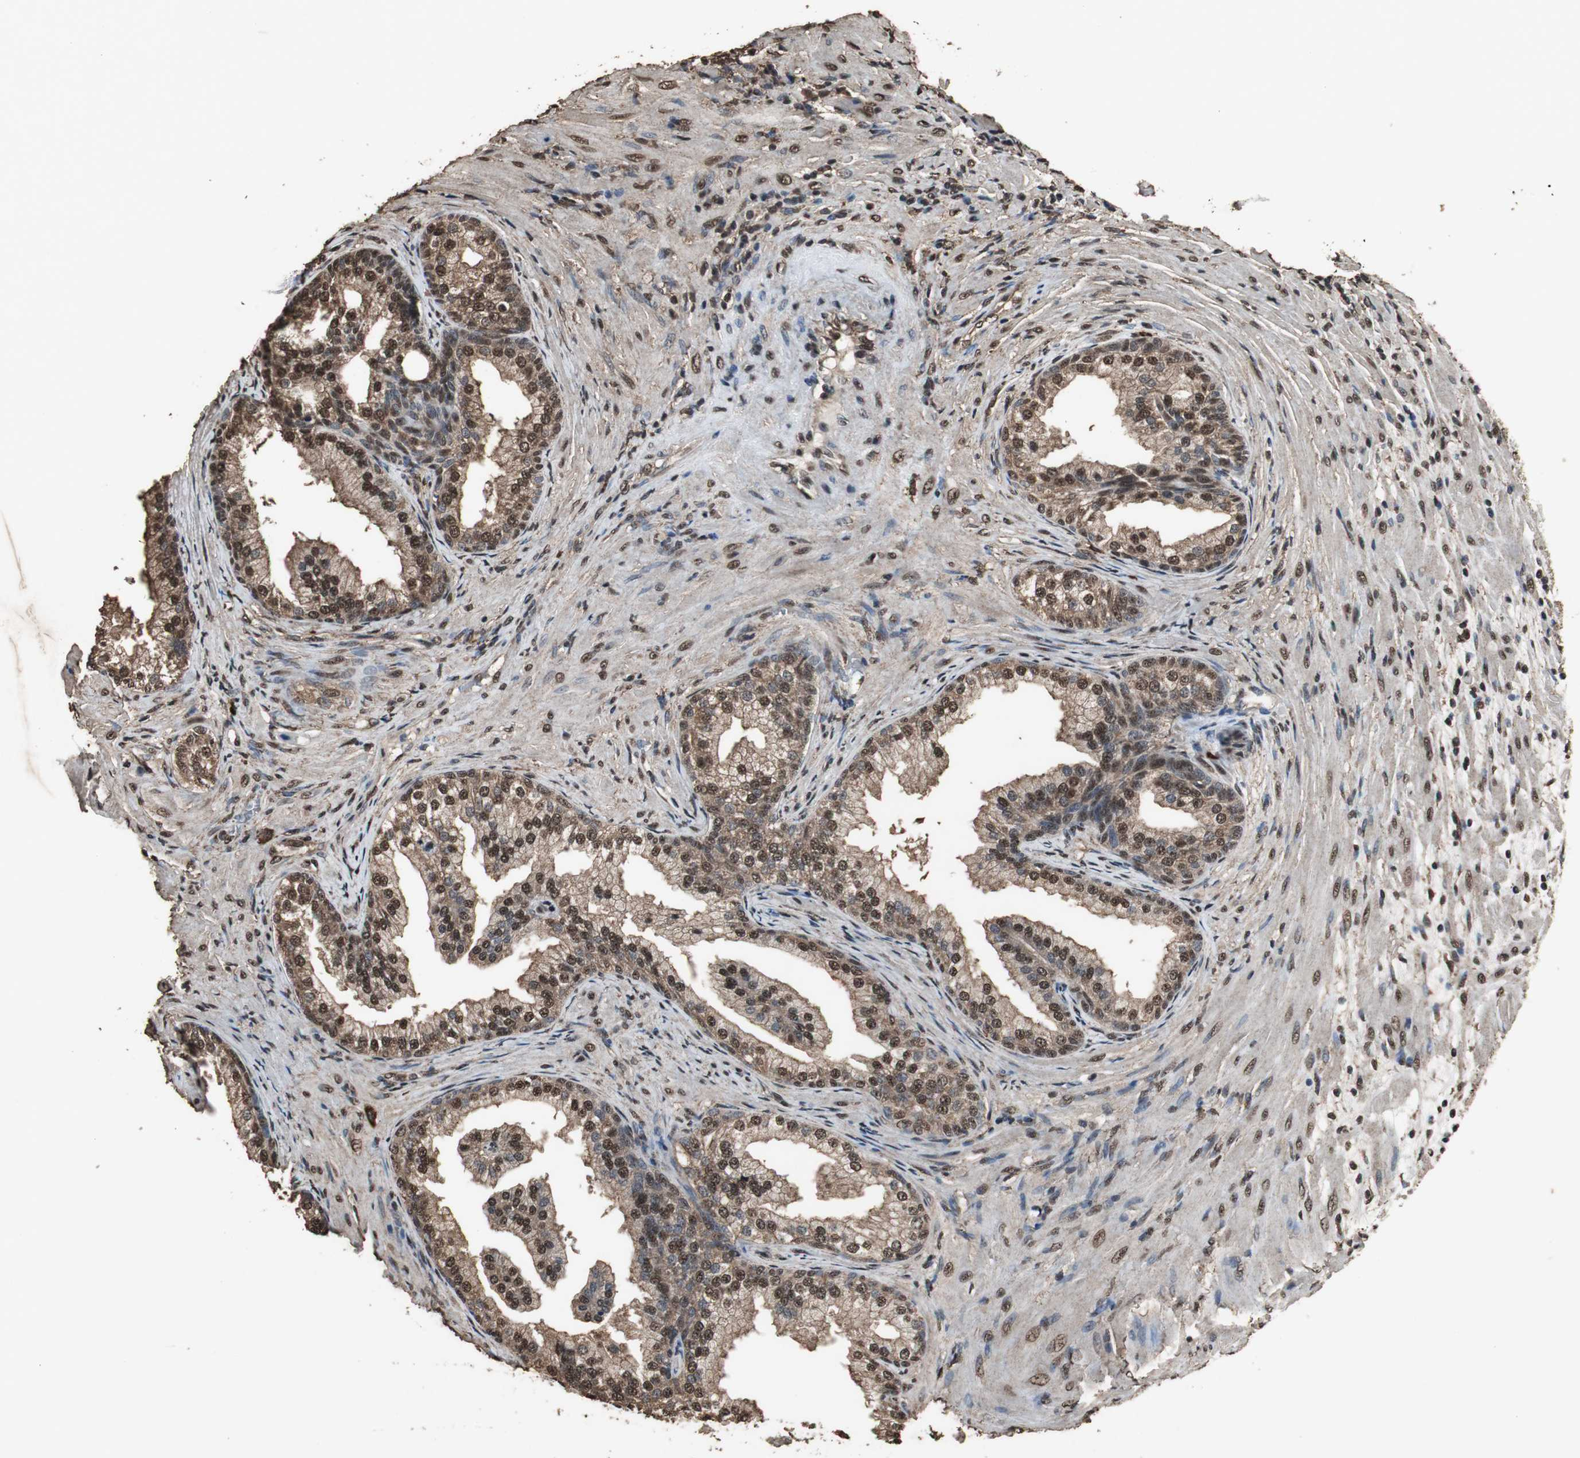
{"staining": {"intensity": "strong", "quantity": ">75%", "location": "cytoplasmic/membranous,nuclear"}, "tissue": "prostate", "cell_type": "Glandular cells", "image_type": "normal", "snomed": [{"axis": "morphology", "description": "Normal tissue, NOS"}, {"axis": "topography", "description": "Prostate"}], "caption": "Immunohistochemistry (IHC) photomicrograph of unremarkable prostate stained for a protein (brown), which displays high levels of strong cytoplasmic/membranous,nuclear positivity in about >75% of glandular cells.", "gene": "PPP1R13B", "patient": {"sex": "male", "age": 76}}